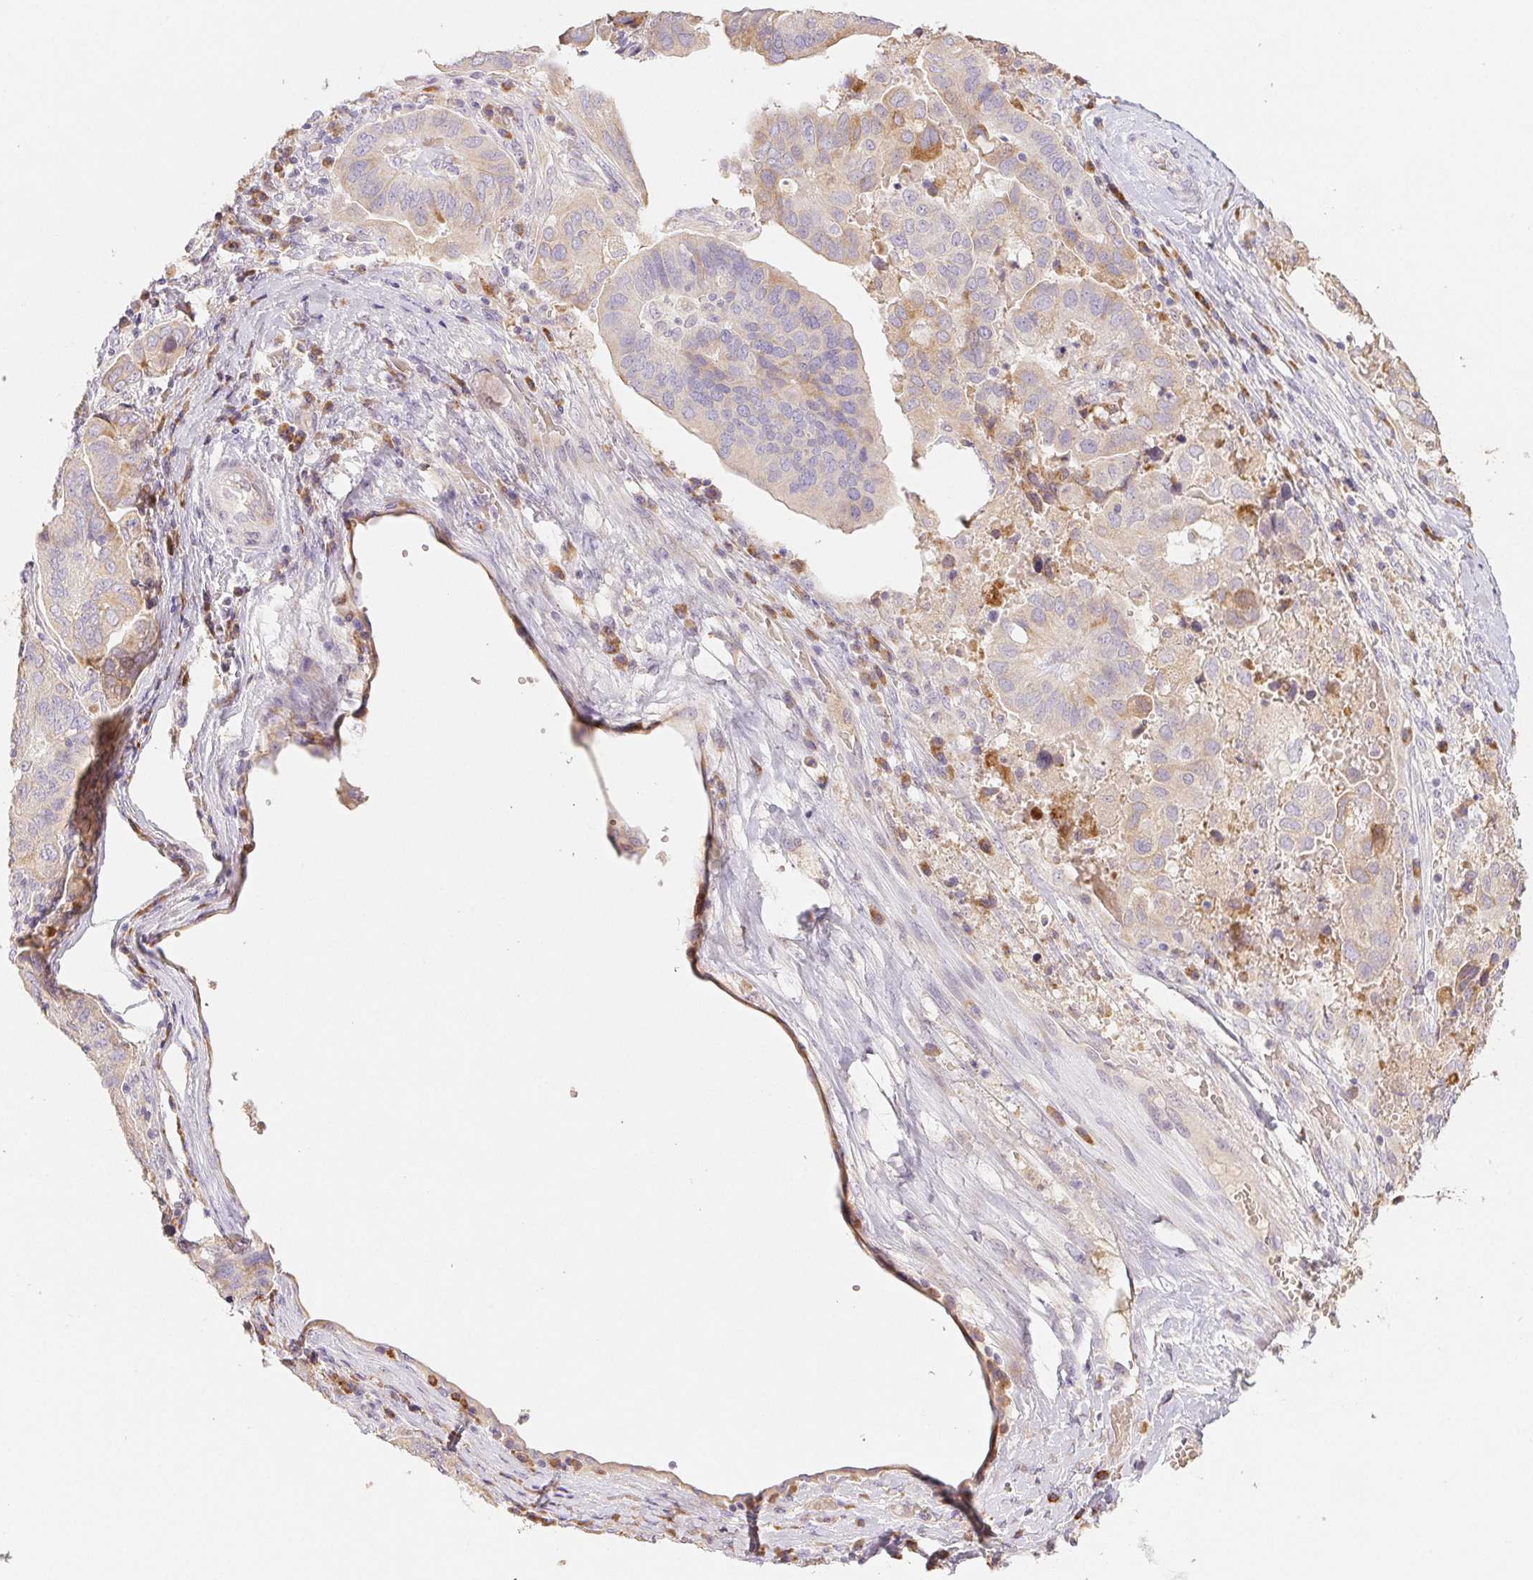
{"staining": {"intensity": "moderate", "quantity": "<25%", "location": "cytoplasmic/membranous"}, "tissue": "ovarian cancer", "cell_type": "Tumor cells", "image_type": "cancer", "snomed": [{"axis": "morphology", "description": "Cystadenocarcinoma, serous, NOS"}, {"axis": "topography", "description": "Ovary"}], "caption": "IHC of human ovarian serous cystadenocarcinoma shows low levels of moderate cytoplasmic/membranous expression in approximately <25% of tumor cells.", "gene": "ACVR1B", "patient": {"sex": "female", "age": 79}}